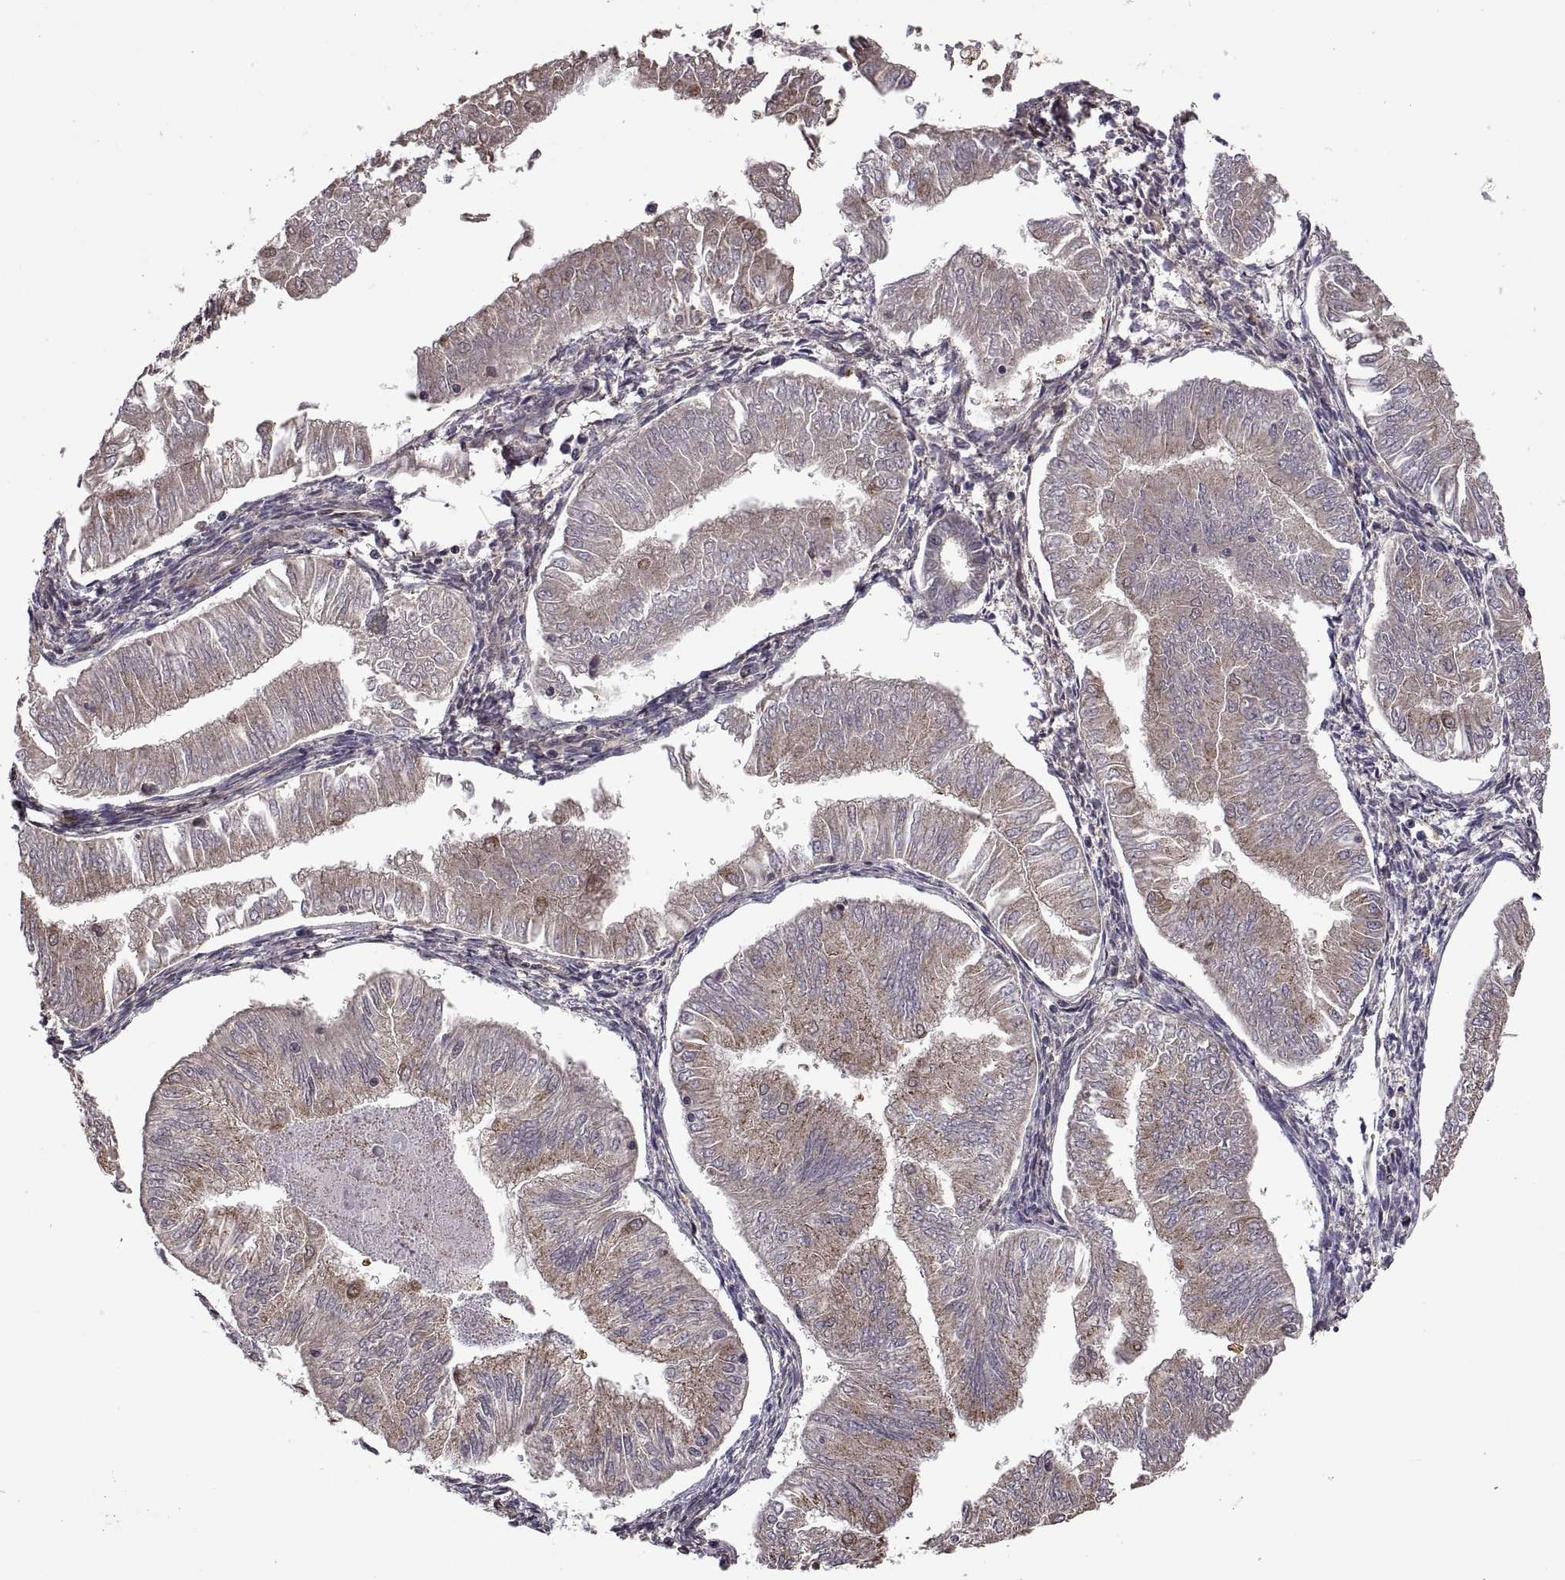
{"staining": {"intensity": "weak", "quantity": "25%-75%", "location": "cytoplasmic/membranous"}, "tissue": "endometrial cancer", "cell_type": "Tumor cells", "image_type": "cancer", "snomed": [{"axis": "morphology", "description": "Adenocarcinoma, NOS"}, {"axis": "topography", "description": "Endometrium"}], "caption": "Endometrial adenocarcinoma stained with IHC reveals weak cytoplasmic/membranous expression in about 25%-75% of tumor cells.", "gene": "ZNRF2", "patient": {"sex": "female", "age": 53}}